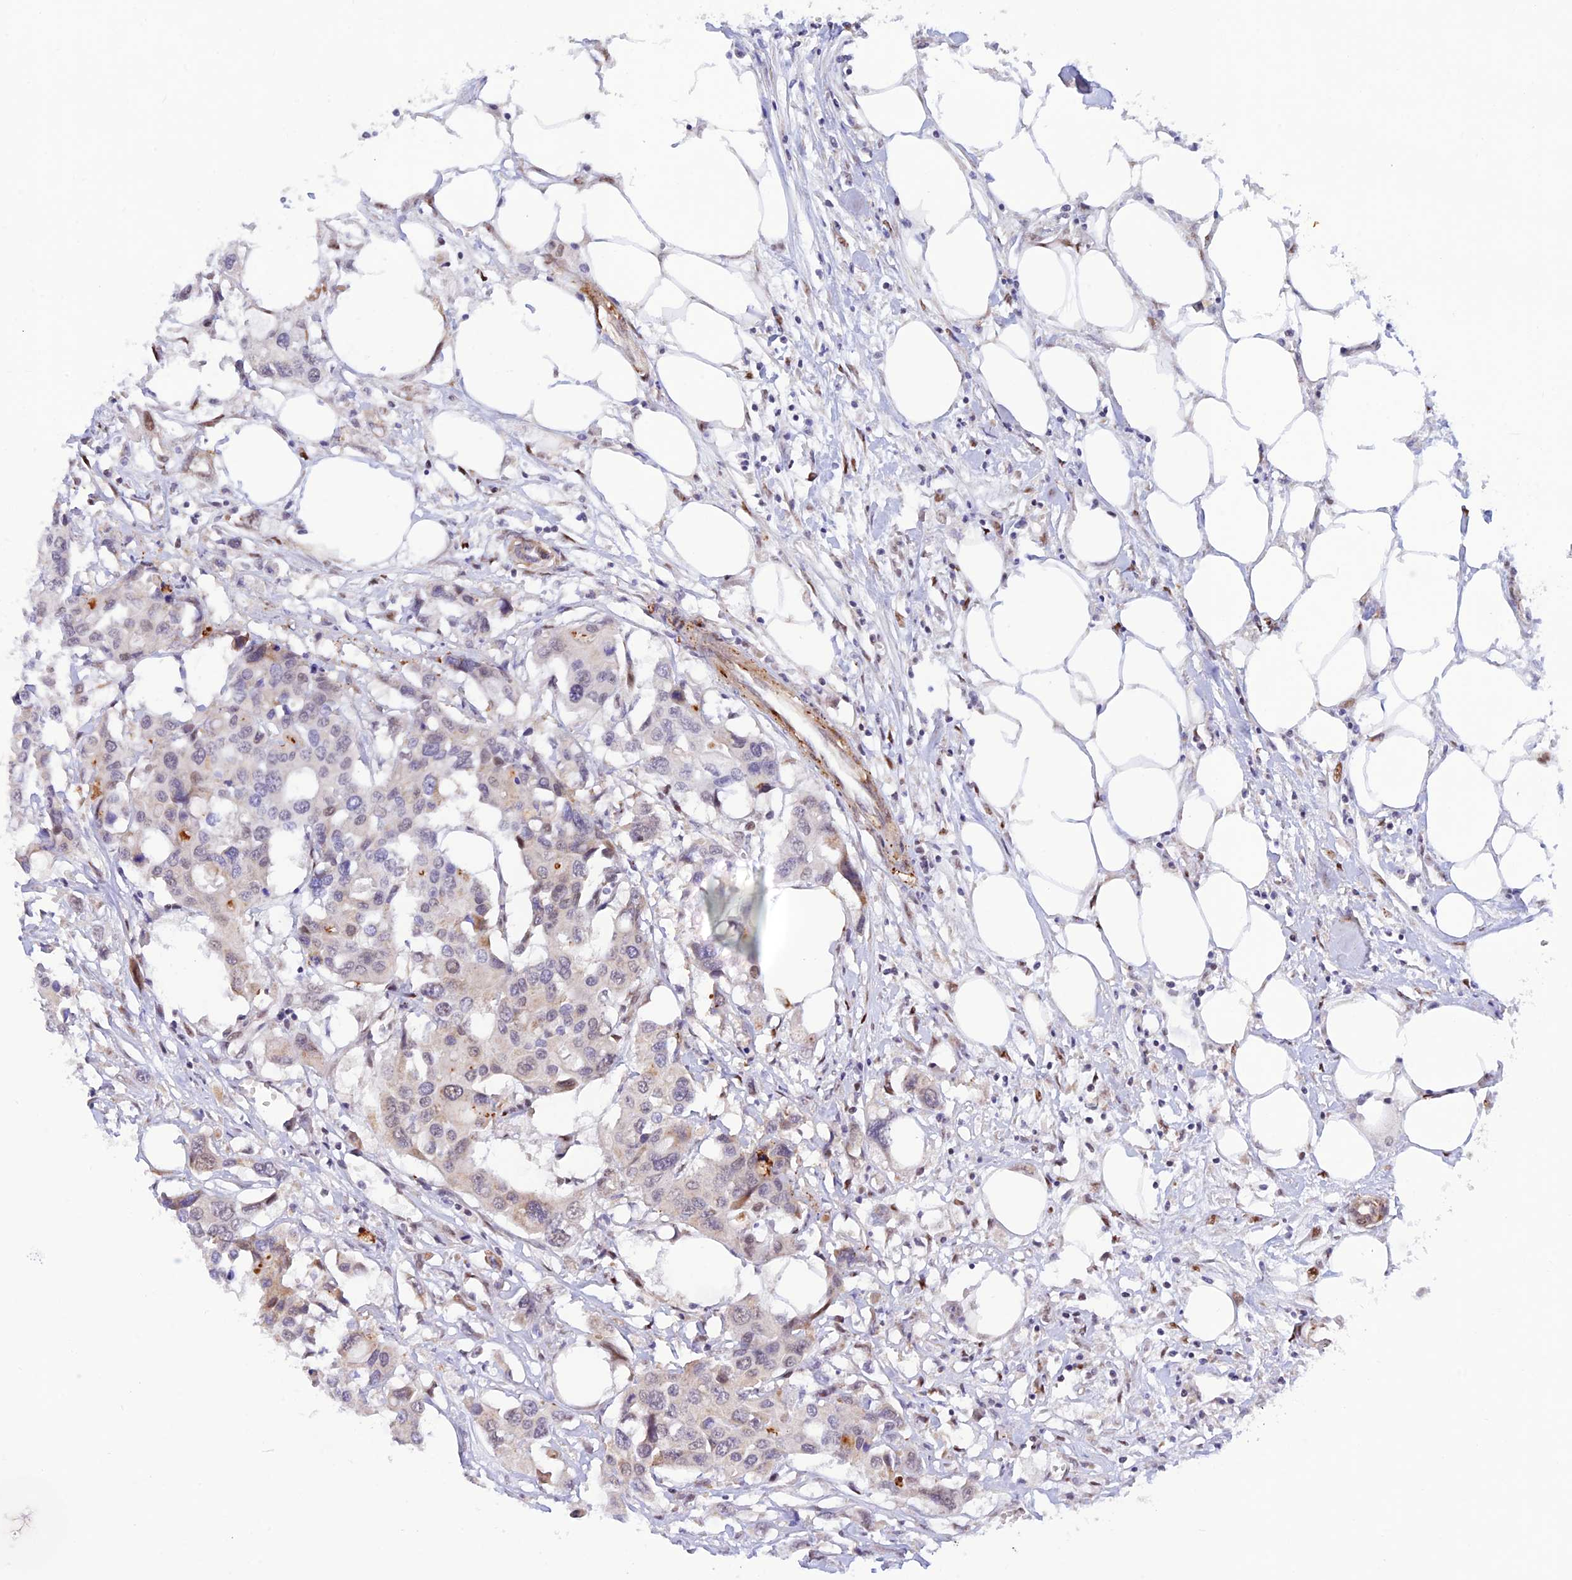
{"staining": {"intensity": "negative", "quantity": "none", "location": "none"}, "tissue": "colorectal cancer", "cell_type": "Tumor cells", "image_type": "cancer", "snomed": [{"axis": "morphology", "description": "Adenocarcinoma, NOS"}, {"axis": "topography", "description": "Colon"}], "caption": "IHC micrograph of adenocarcinoma (colorectal) stained for a protein (brown), which exhibits no staining in tumor cells. The staining was performed using DAB to visualize the protein expression in brown, while the nuclei were stained in blue with hematoxylin (Magnification: 20x).", "gene": "WDR55", "patient": {"sex": "male", "age": 77}}